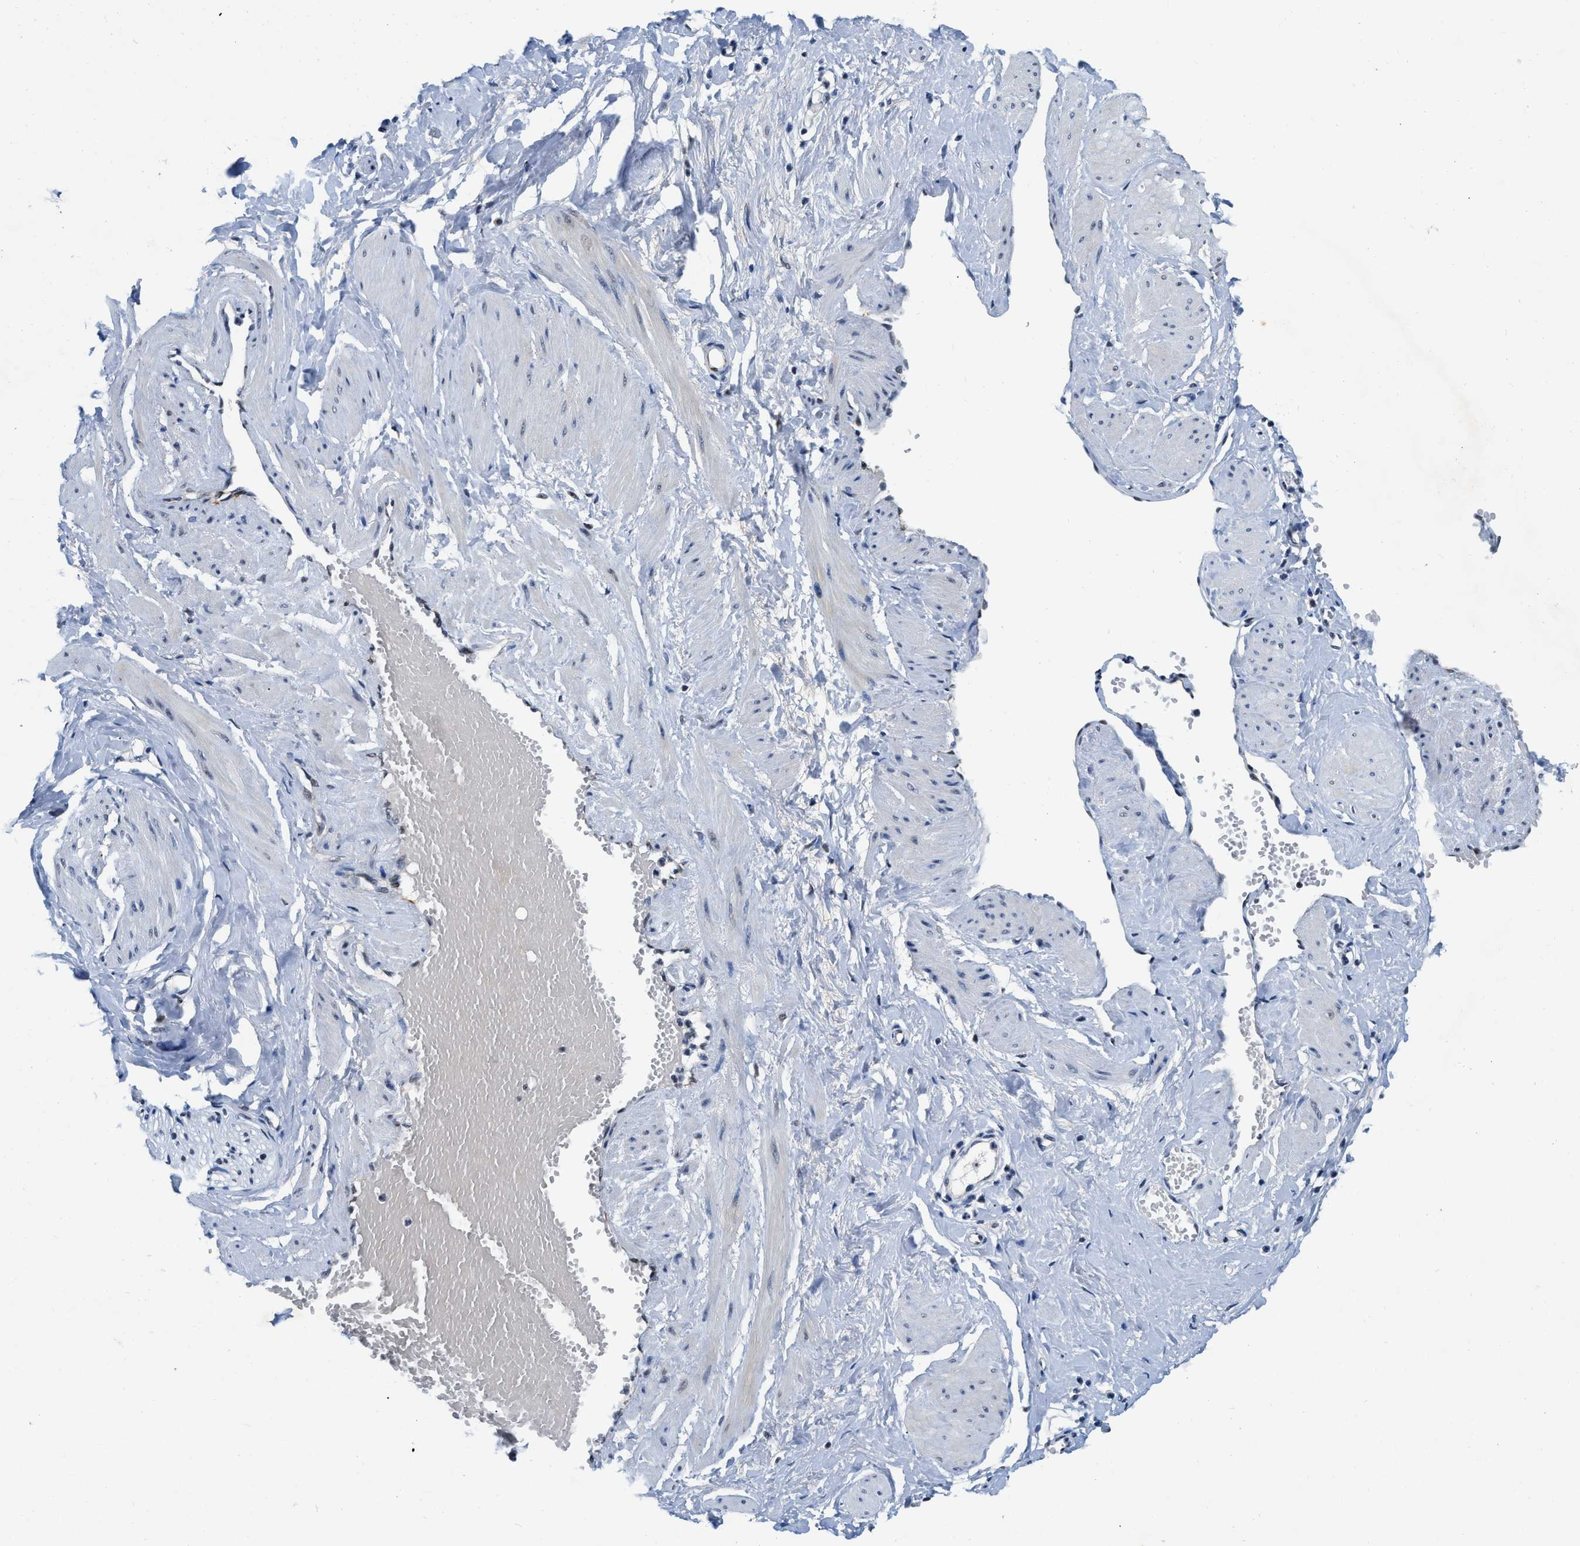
{"staining": {"intensity": "negative", "quantity": "none", "location": "none"}, "tissue": "adipose tissue", "cell_type": "Adipocytes", "image_type": "normal", "snomed": [{"axis": "morphology", "description": "Normal tissue, NOS"}, {"axis": "topography", "description": "Soft tissue"}, {"axis": "topography", "description": "Vascular tissue"}], "caption": "The micrograph exhibits no significant staining in adipocytes of adipose tissue.", "gene": "CCNE1", "patient": {"sex": "female", "age": 35}}